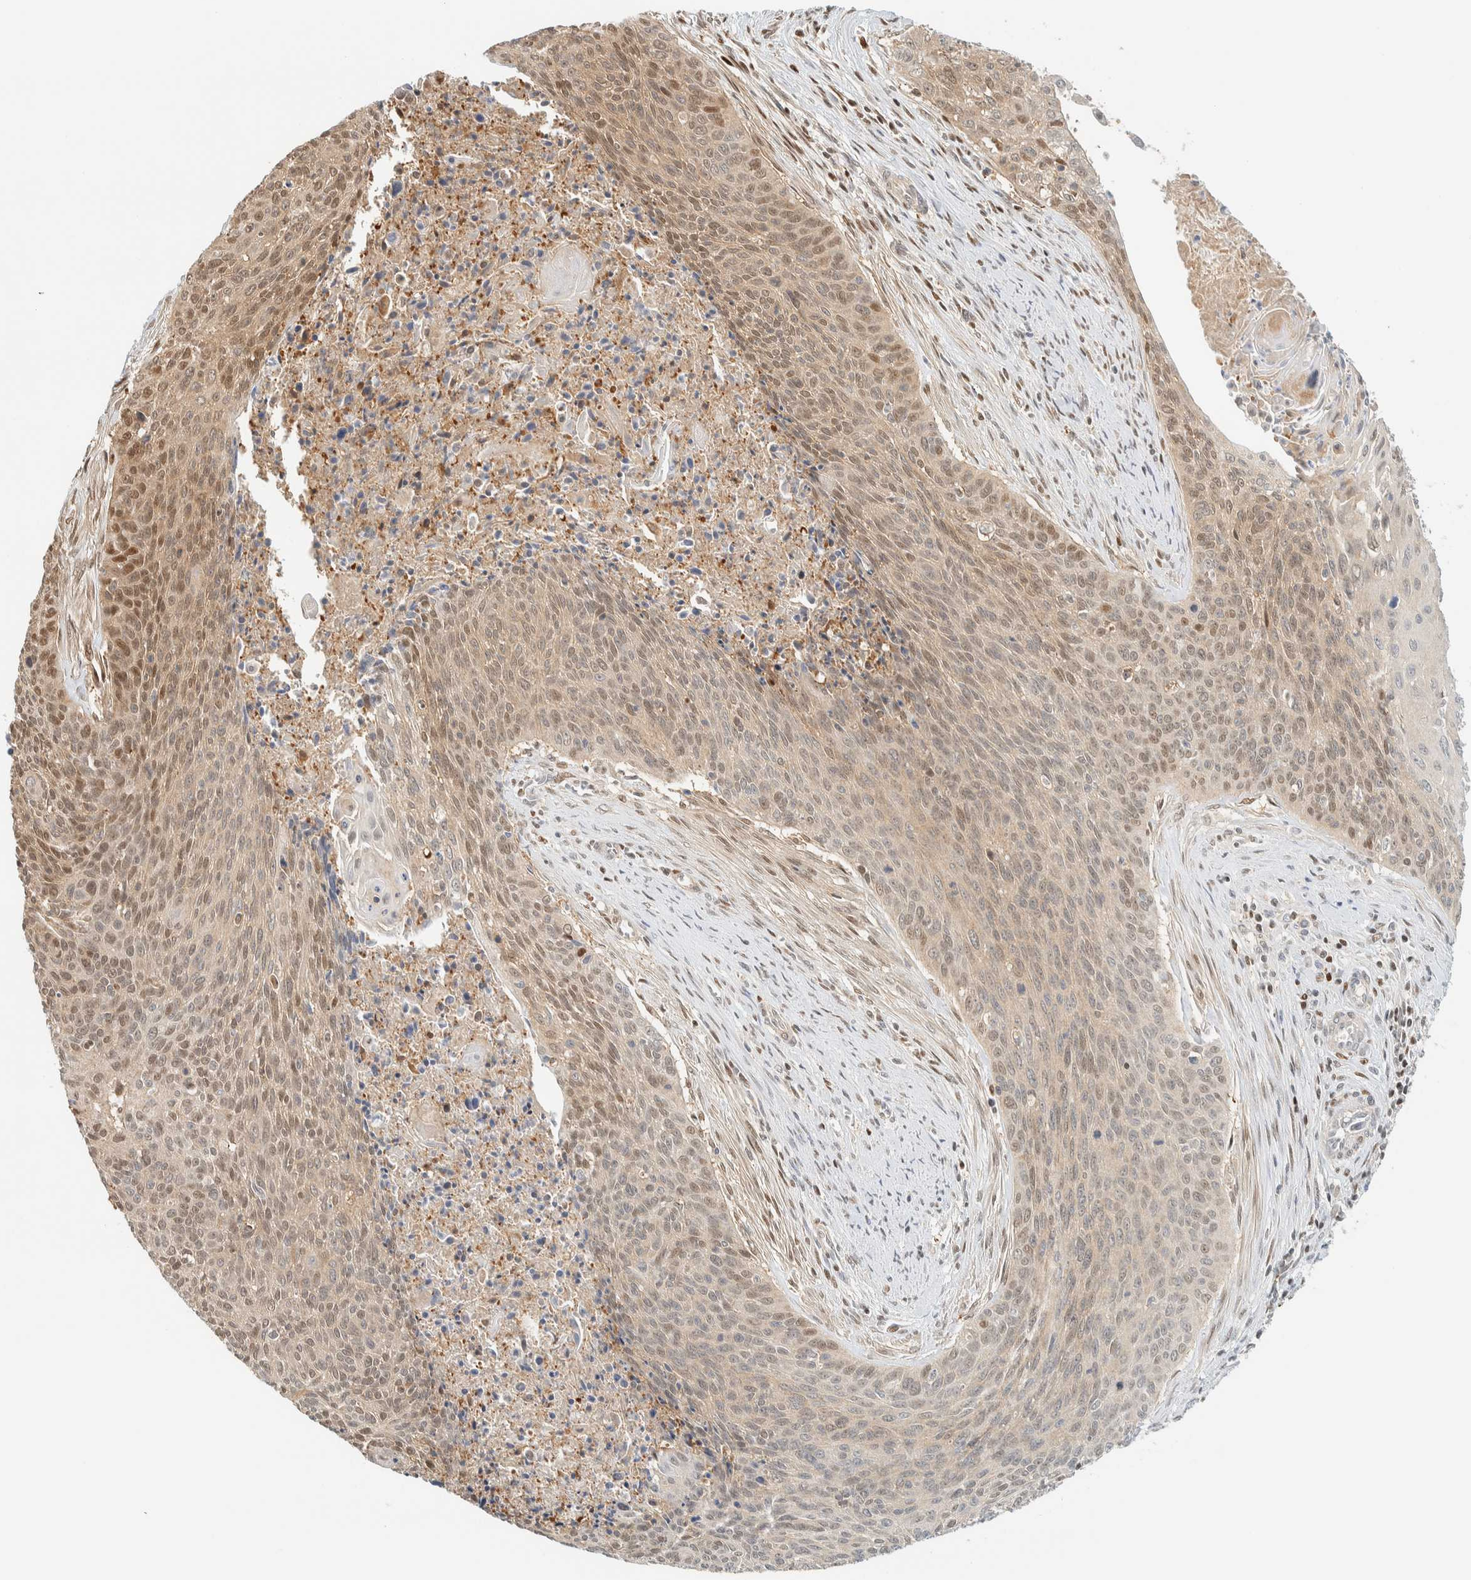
{"staining": {"intensity": "moderate", "quantity": ">75%", "location": "cytoplasmic/membranous,nuclear"}, "tissue": "cervical cancer", "cell_type": "Tumor cells", "image_type": "cancer", "snomed": [{"axis": "morphology", "description": "Squamous cell carcinoma, NOS"}, {"axis": "topography", "description": "Cervix"}], "caption": "Cervical cancer was stained to show a protein in brown. There is medium levels of moderate cytoplasmic/membranous and nuclear expression in approximately >75% of tumor cells.", "gene": "ZBTB37", "patient": {"sex": "female", "age": 55}}